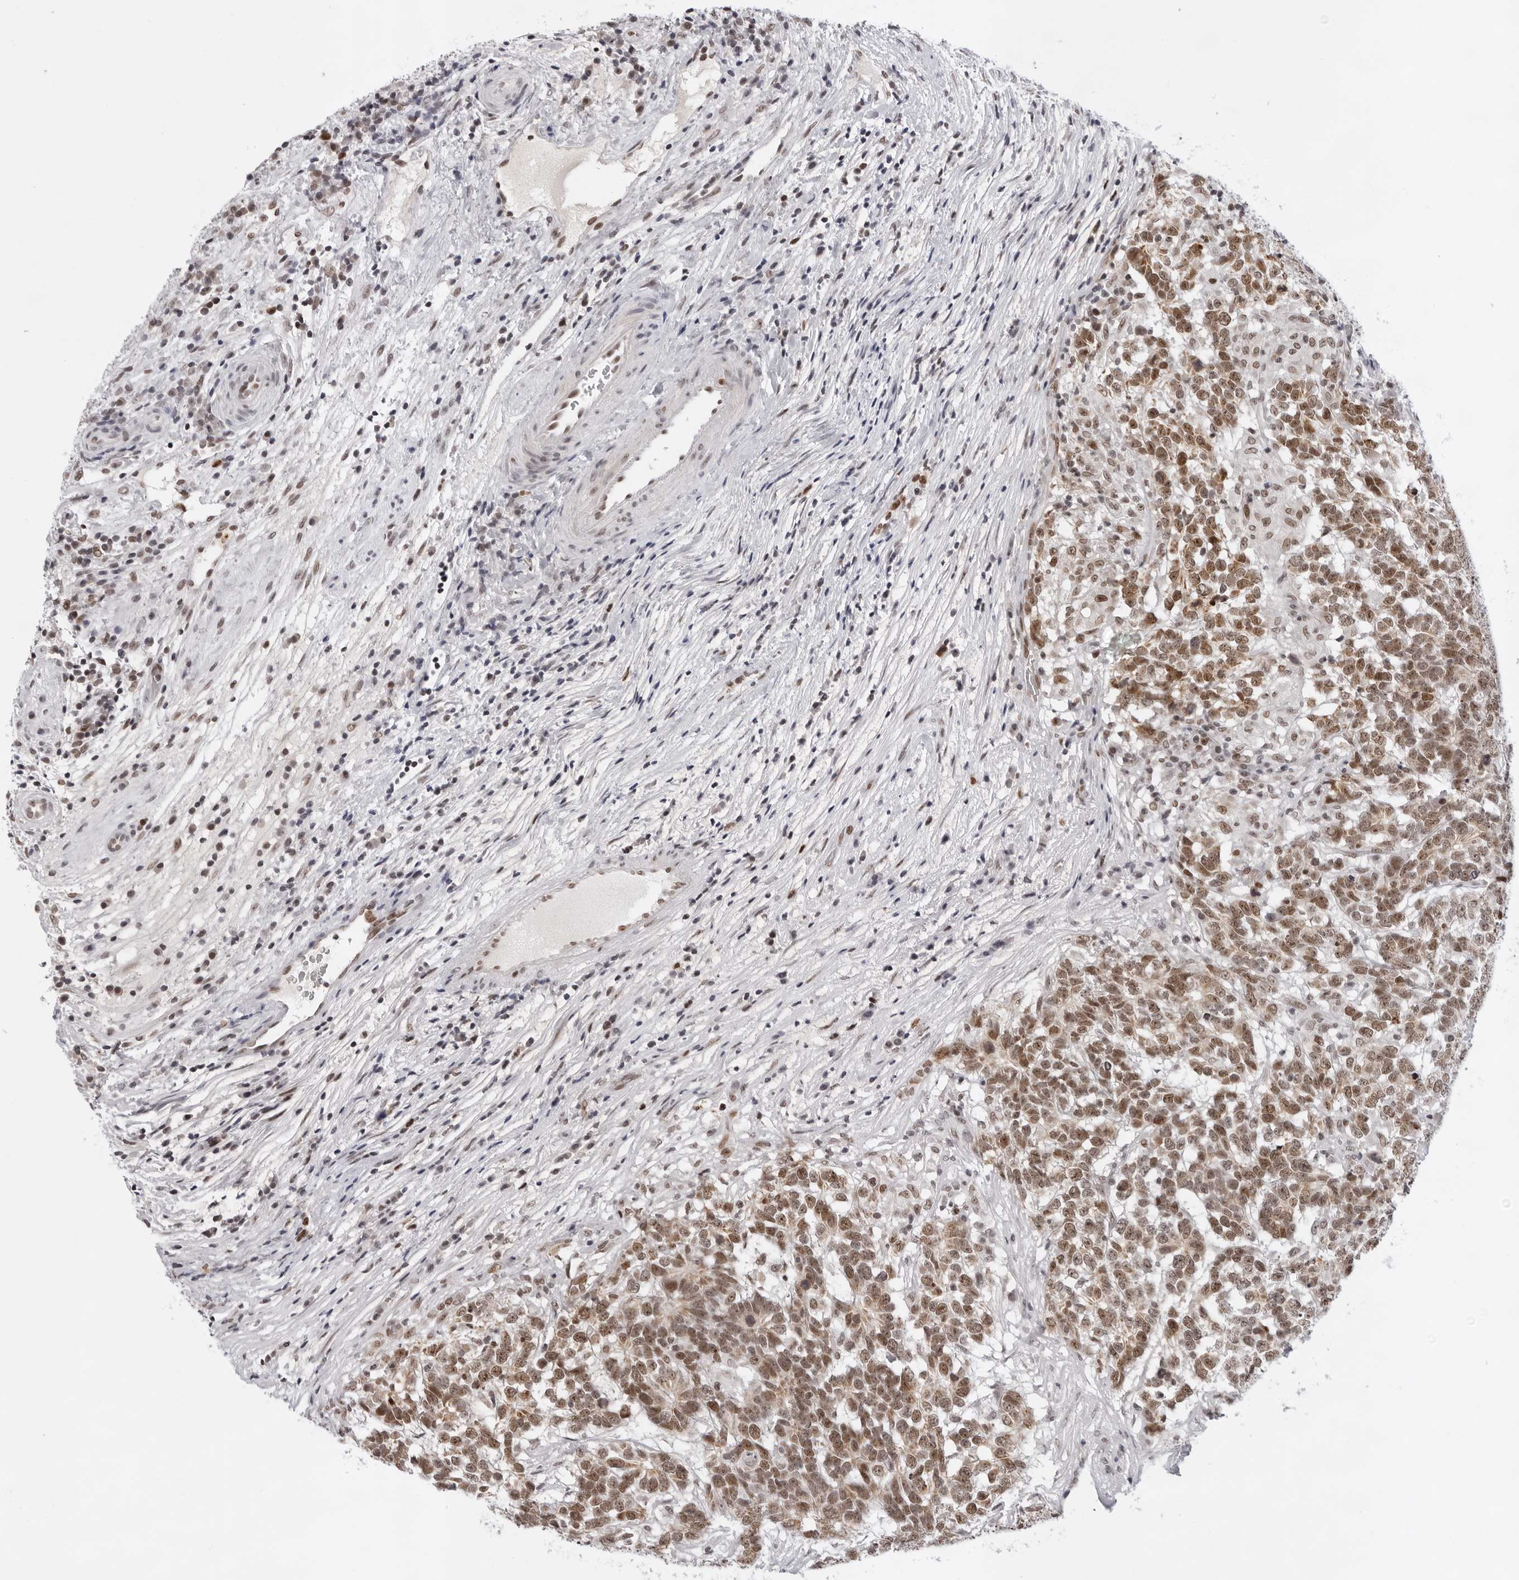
{"staining": {"intensity": "moderate", "quantity": ">75%", "location": "nuclear"}, "tissue": "testis cancer", "cell_type": "Tumor cells", "image_type": "cancer", "snomed": [{"axis": "morphology", "description": "Carcinoma, Embryonal, NOS"}, {"axis": "topography", "description": "Testis"}], "caption": "Tumor cells display medium levels of moderate nuclear positivity in approximately >75% of cells in testis cancer (embryonal carcinoma).", "gene": "USP1", "patient": {"sex": "male", "age": 26}}